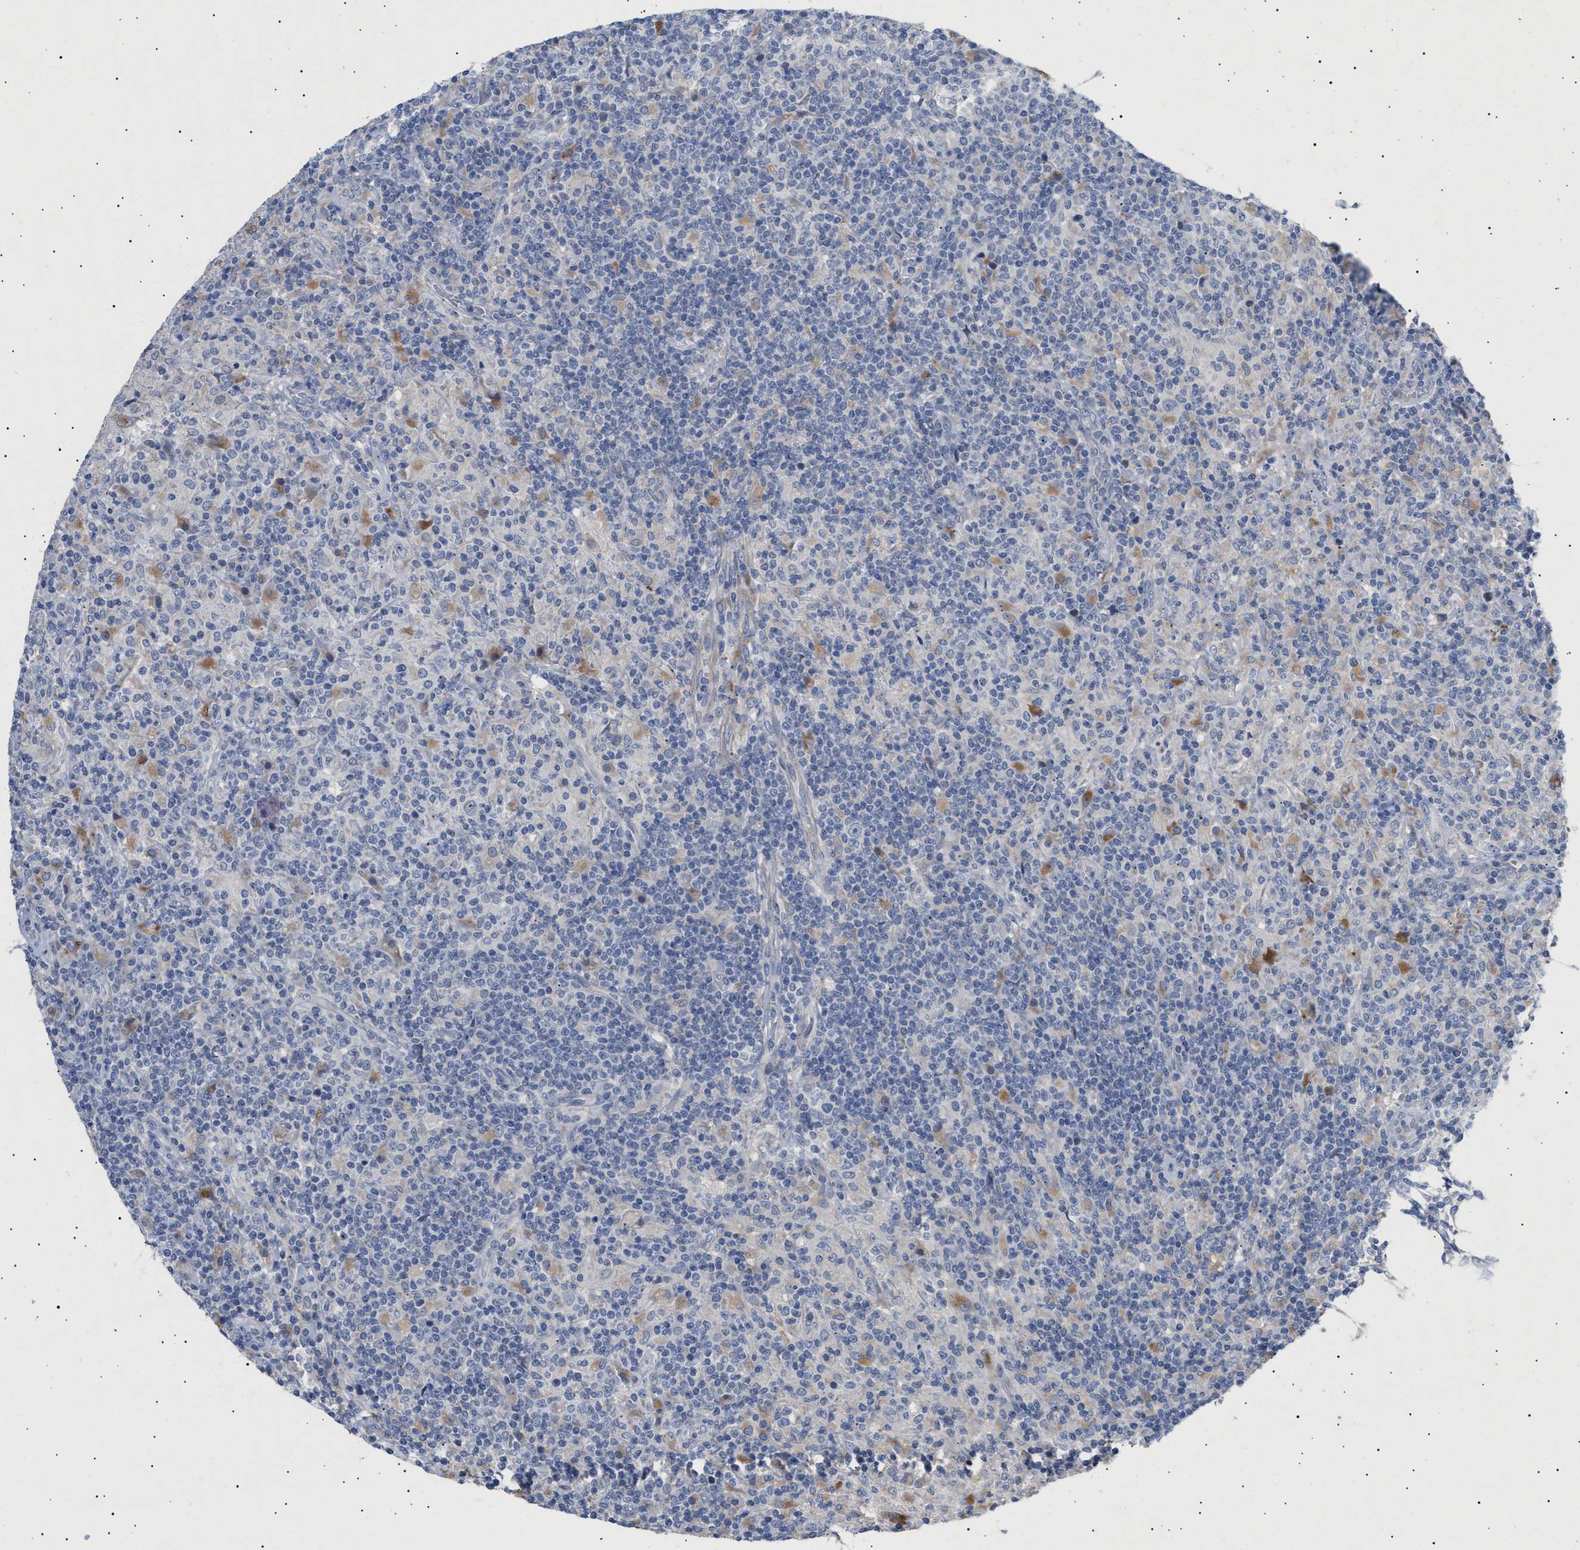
{"staining": {"intensity": "negative", "quantity": "none", "location": "none"}, "tissue": "lymphoma", "cell_type": "Tumor cells", "image_type": "cancer", "snomed": [{"axis": "morphology", "description": "Hodgkin's disease, NOS"}, {"axis": "topography", "description": "Lymph node"}], "caption": "A histopathology image of human lymphoma is negative for staining in tumor cells.", "gene": "SIRT5", "patient": {"sex": "male", "age": 70}}